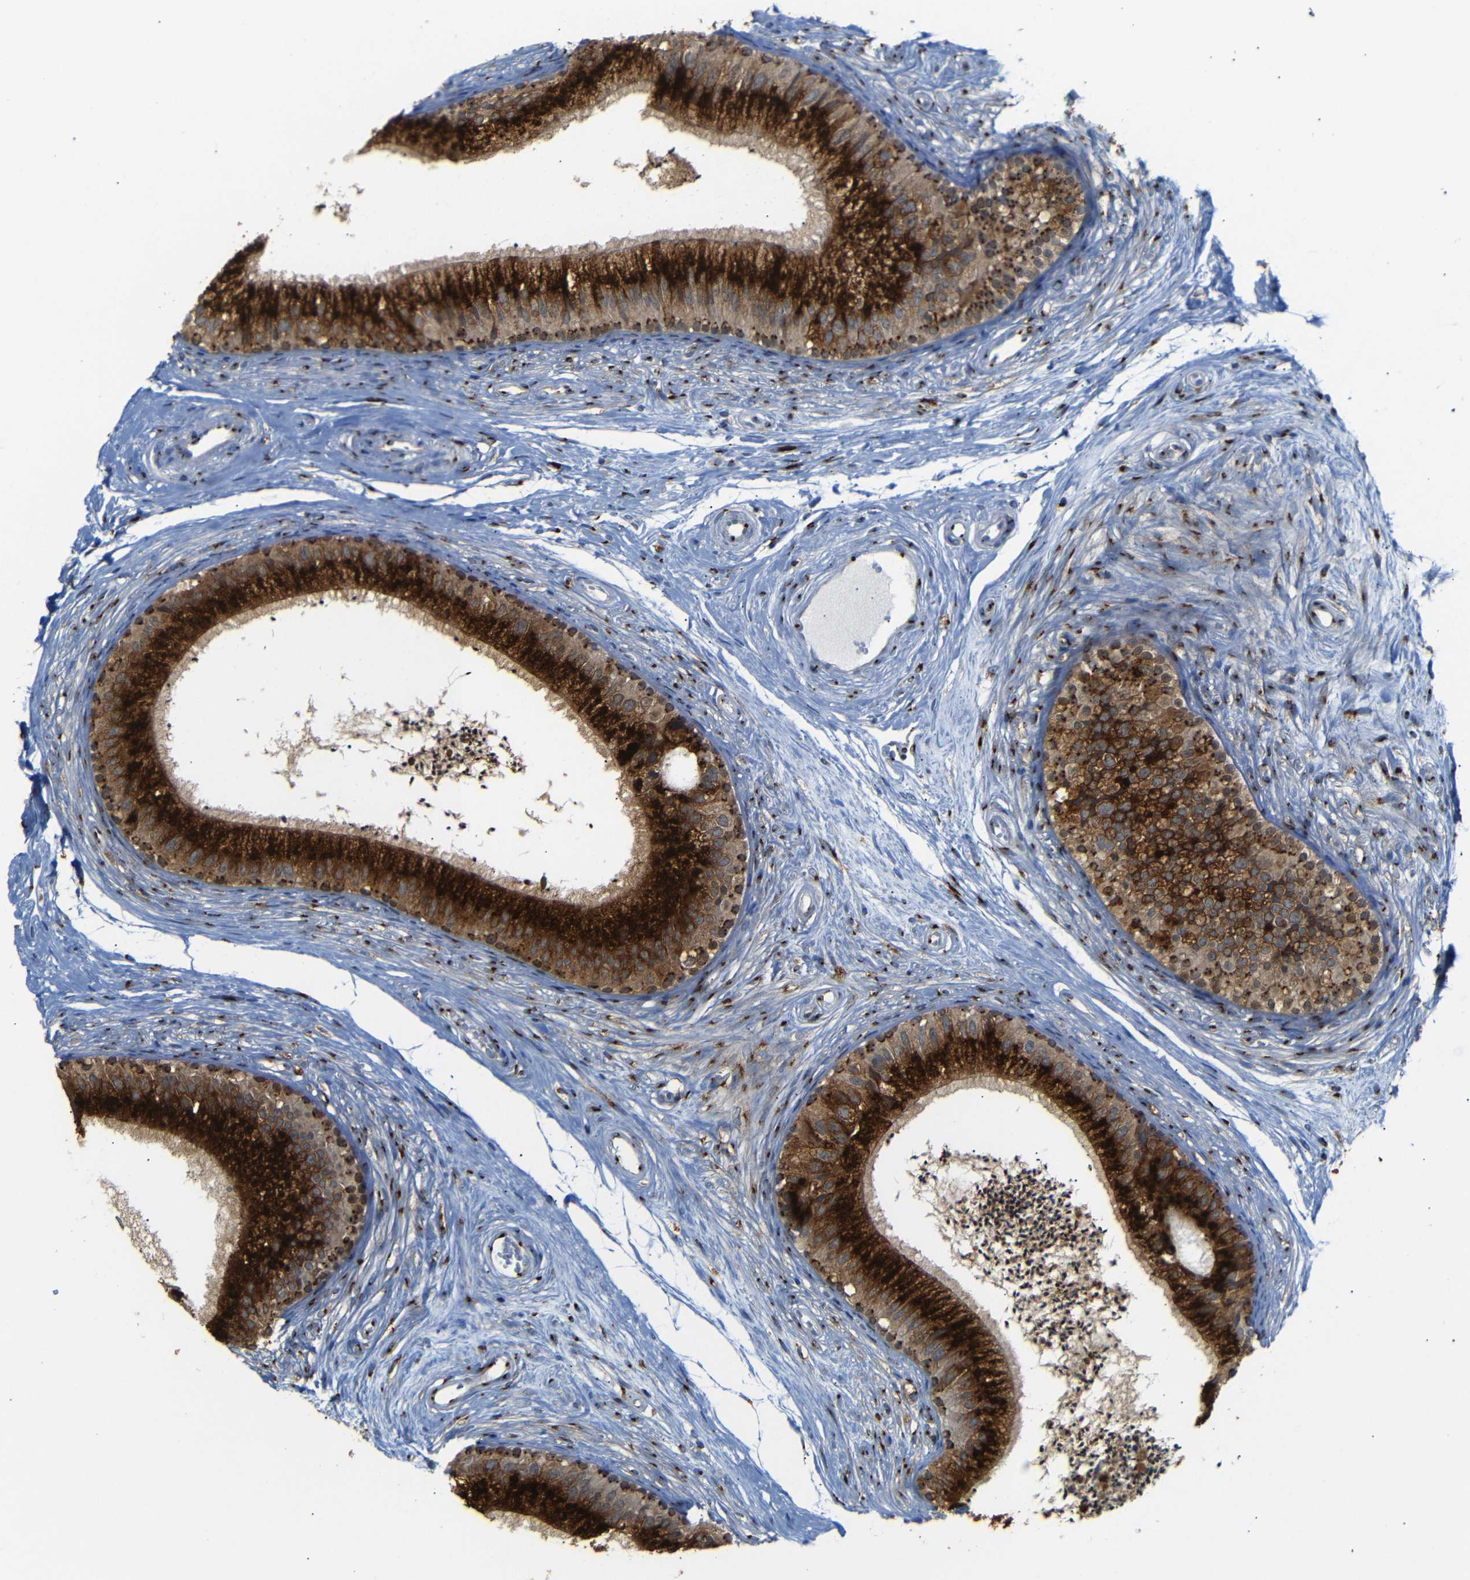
{"staining": {"intensity": "strong", "quantity": ">75%", "location": "cytoplasmic/membranous"}, "tissue": "epididymis", "cell_type": "Glandular cells", "image_type": "normal", "snomed": [{"axis": "morphology", "description": "Normal tissue, NOS"}, {"axis": "topography", "description": "Epididymis"}], "caption": "Epididymis stained for a protein exhibits strong cytoplasmic/membranous positivity in glandular cells. (brown staining indicates protein expression, while blue staining denotes nuclei).", "gene": "TGOLN2", "patient": {"sex": "male", "age": 56}}